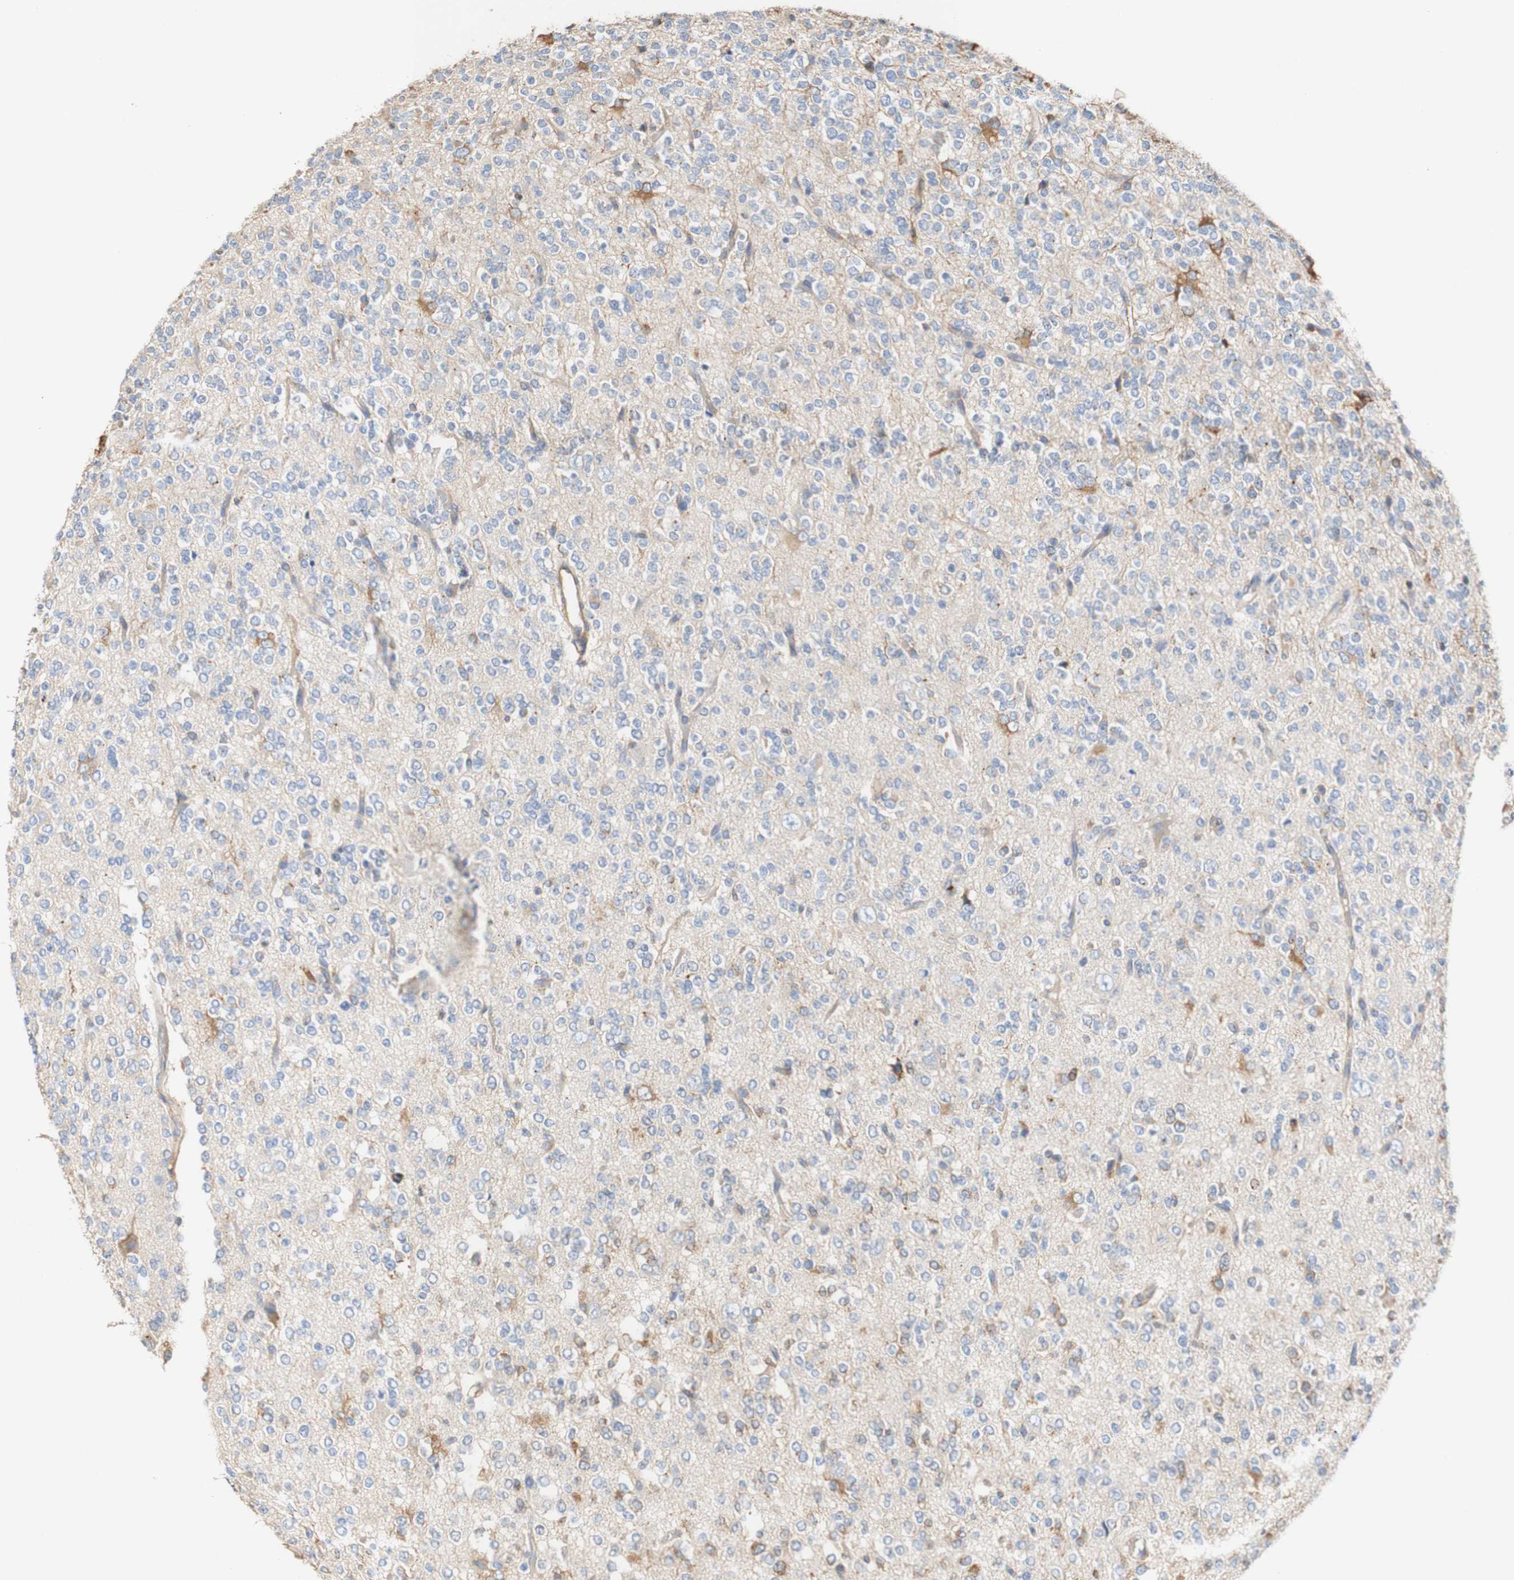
{"staining": {"intensity": "moderate", "quantity": "25%-75%", "location": "cytoplasmic/membranous"}, "tissue": "glioma", "cell_type": "Tumor cells", "image_type": "cancer", "snomed": [{"axis": "morphology", "description": "Glioma, malignant, Low grade"}, {"axis": "topography", "description": "Brain"}], "caption": "Malignant glioma (low-grade) stained with a brown dye reveals moderate cytoplasmic/membranous positive expression in about 25%-75% of tumor cells.", "gene": "EIF2AK4", "patient": {"sex": "male", "age": 38}}